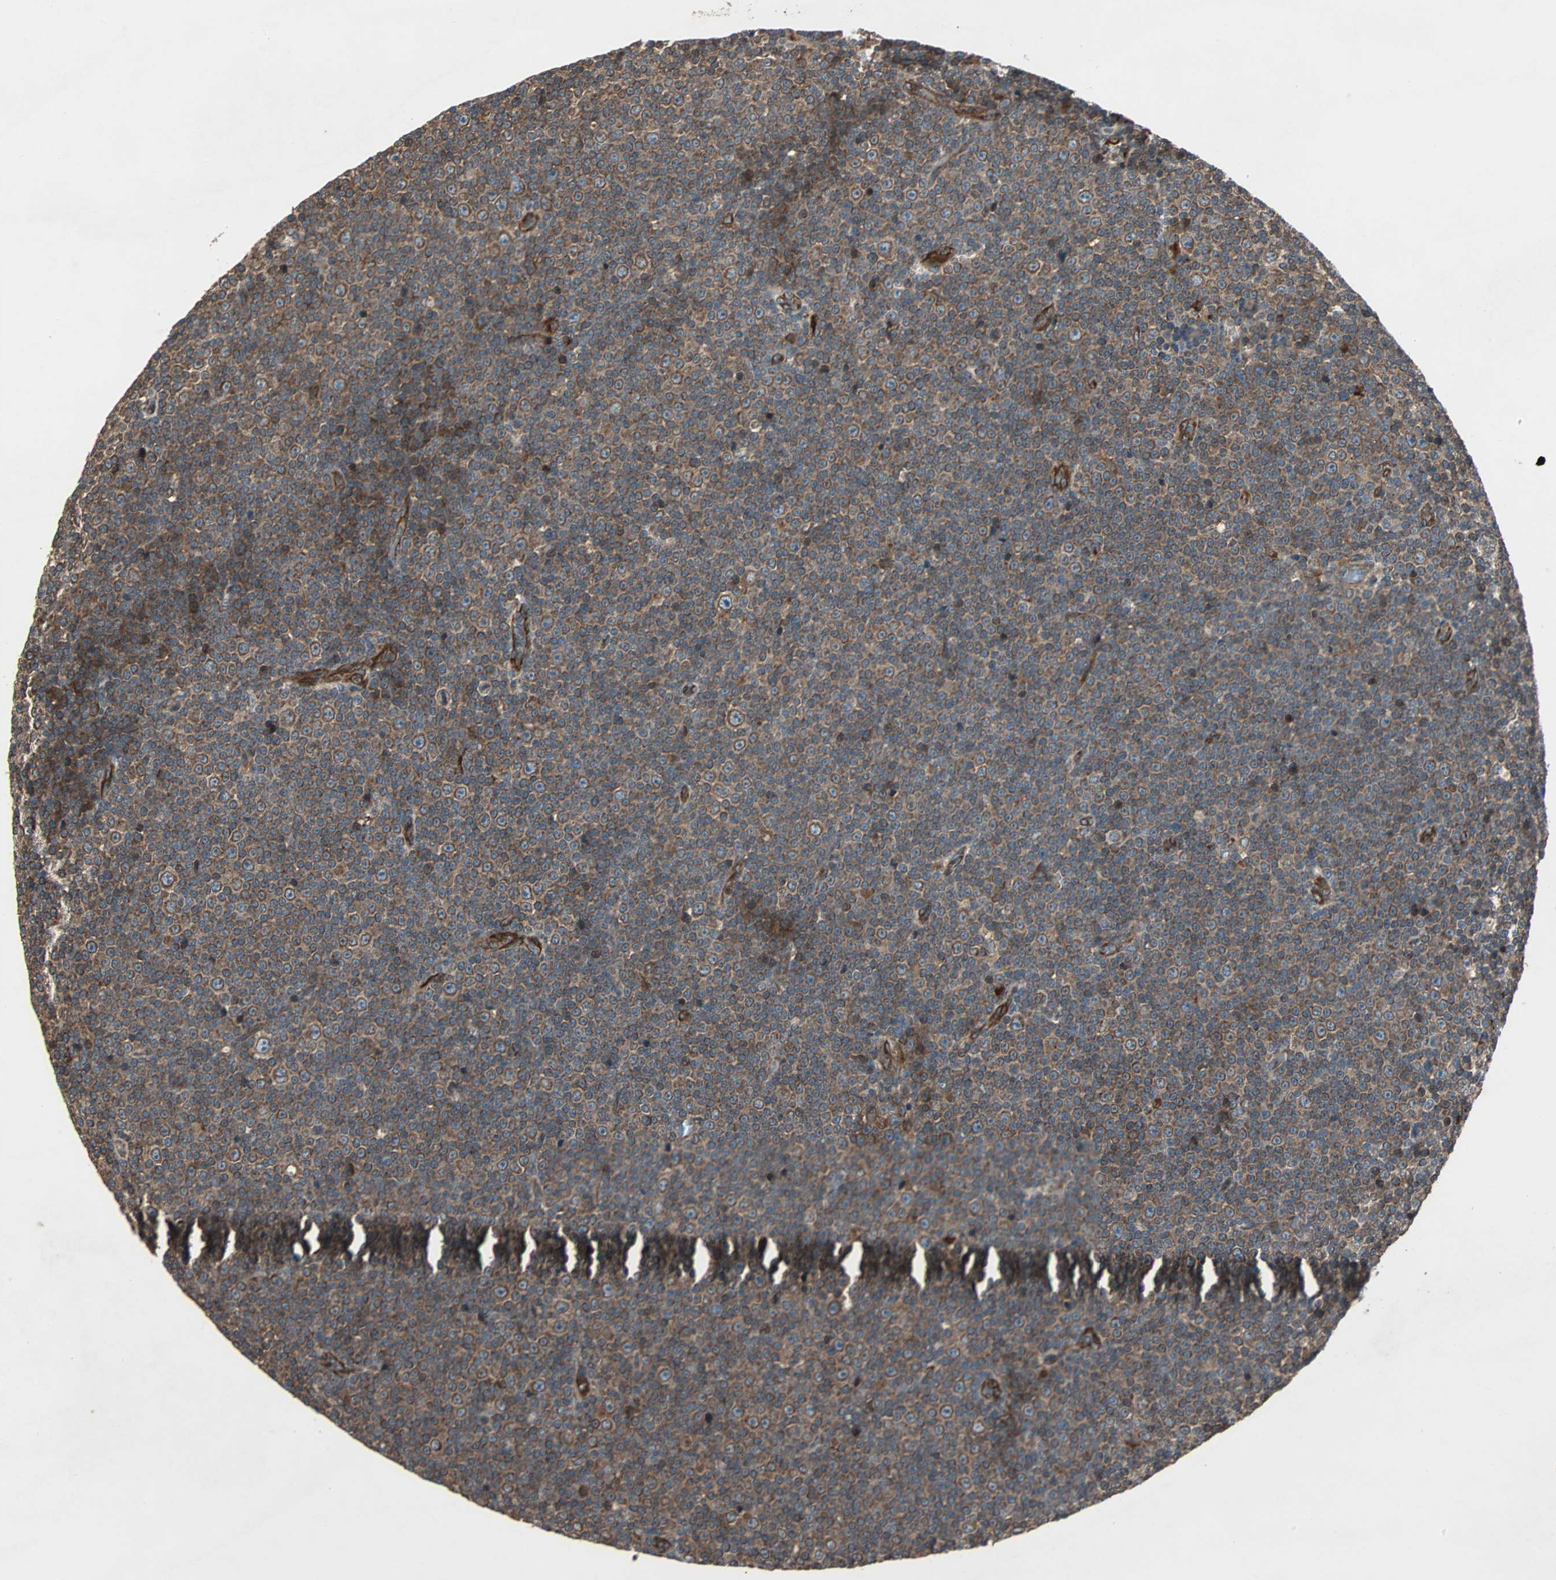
{"staining": {"intensity": "moderate", "quantity": "25%-75%", "location": "cytoplasmic/membranous"}, "tissue": "lymphoma", "cell_type": "Tumor cells", "image_type": "cancer", "snomed": [{"axis": "morphology", "description": "Malignant lymphoma, non-Hodgkin's type, Low grade"}, {"axis": "topography", "description": "Lymph node"}], "caption": "Human lymphoma stained with a brown dye reveals moderate cytoplasmic/membranous positive staining in approximately 25%-75% of tumor cells.", "gene": "RAB7A", "patient": {"sex": "female", "age": 67}}